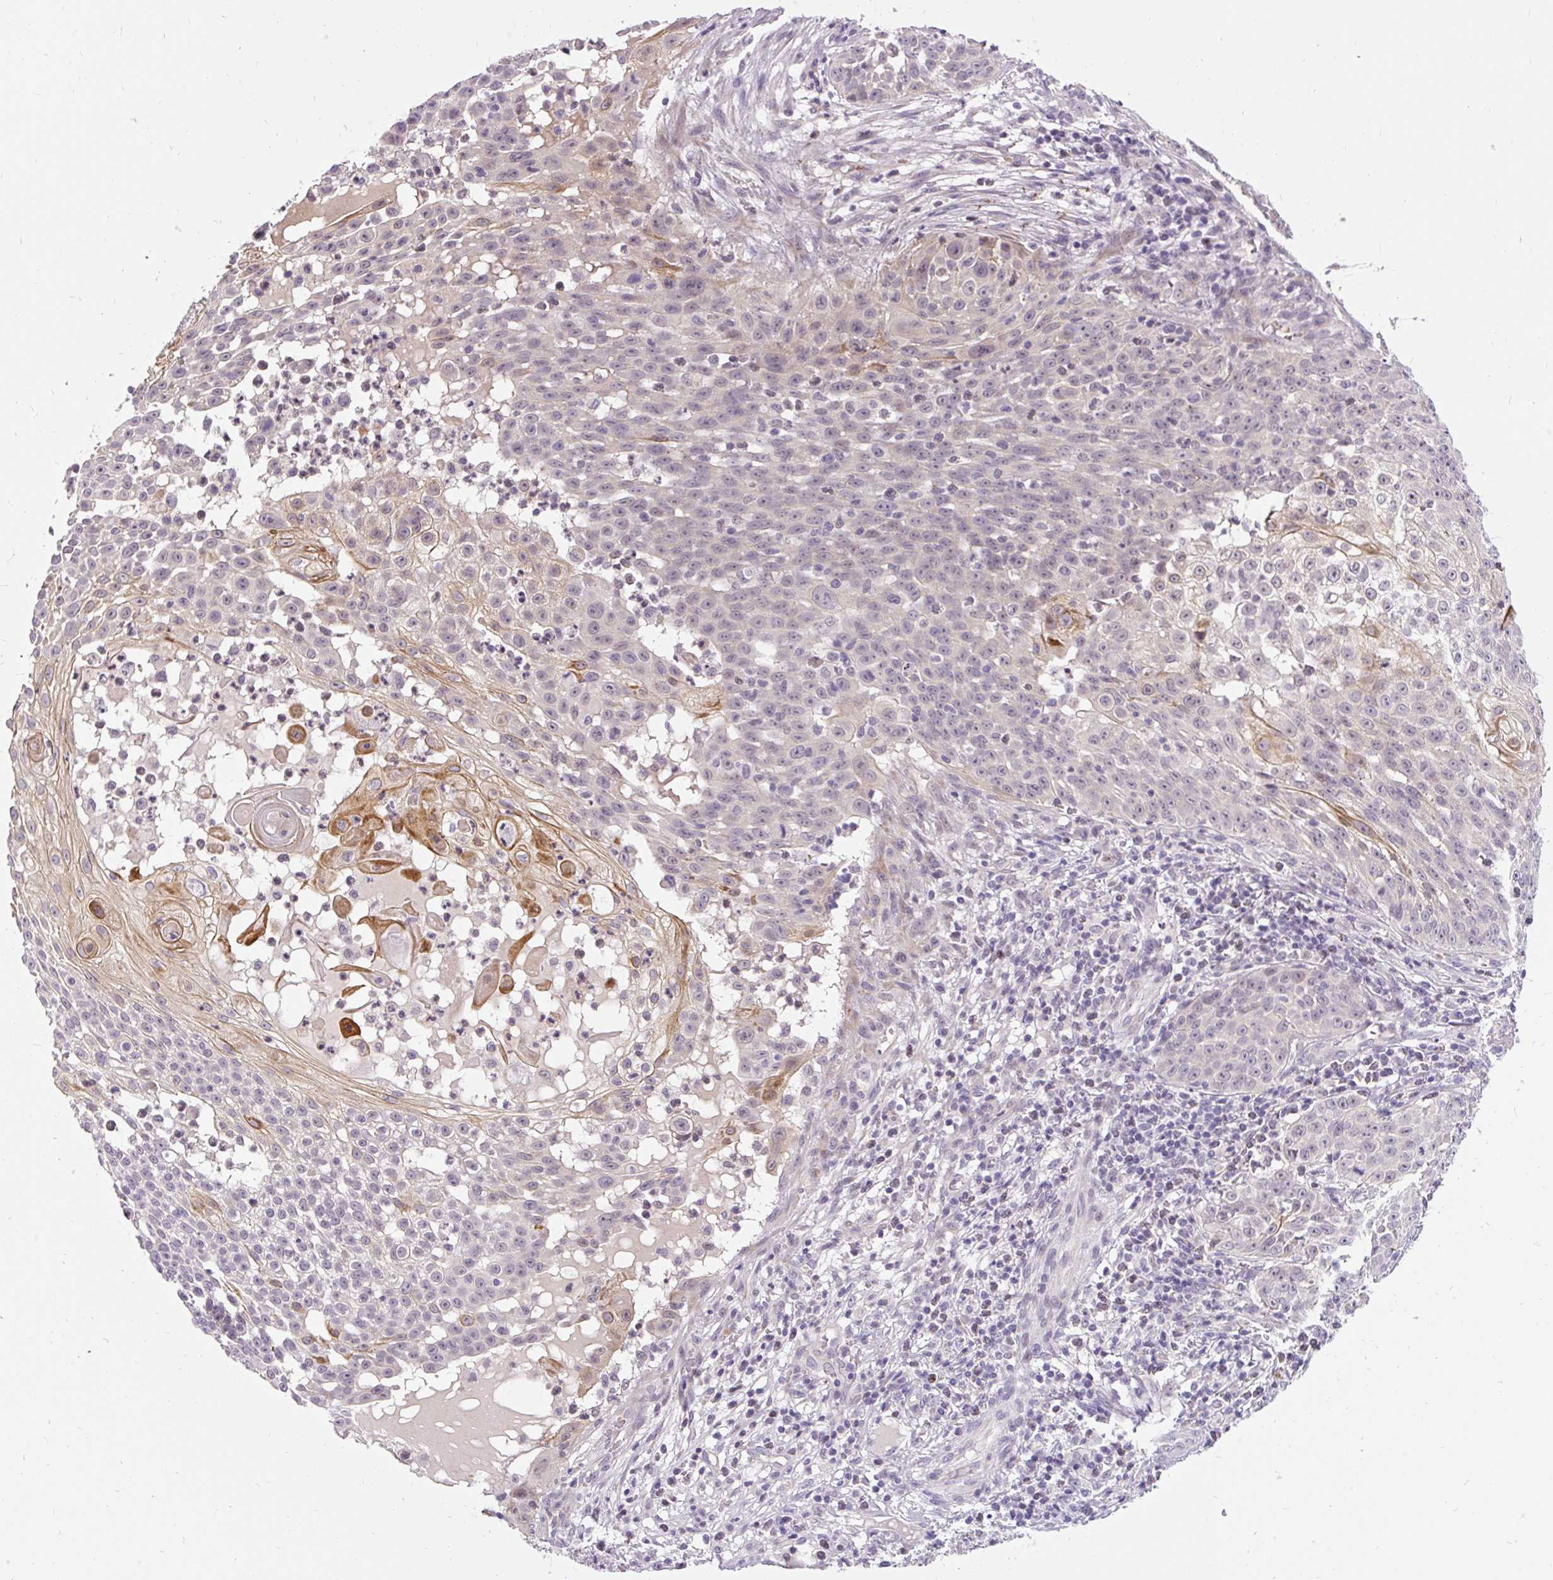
{"staining": {"intensity": "moderate", "quantity": "<25%", "location": "cytoplasmic/membranous"}, "tissue": "skin cancer", "cell_type": "Tumor cells", "image_type": "cancer", "snomed": [{"axis": "morphology", "description": "Squamous cell carcinoma, NOS"}, {"axis": "topography", "description": "Skin"}], "caption": "Protein staining of skin squamous cell carcinoma tissue exhibits moderate cytoplasmic/membranous staining in about <25% of tumor cells. (DAB (3,3'-diaminobenzidine) IHC, brown staining for protein, blue staining for nuclei).", "gene": "FAM117B", "patient": {"sex": "male", "age": 24}}